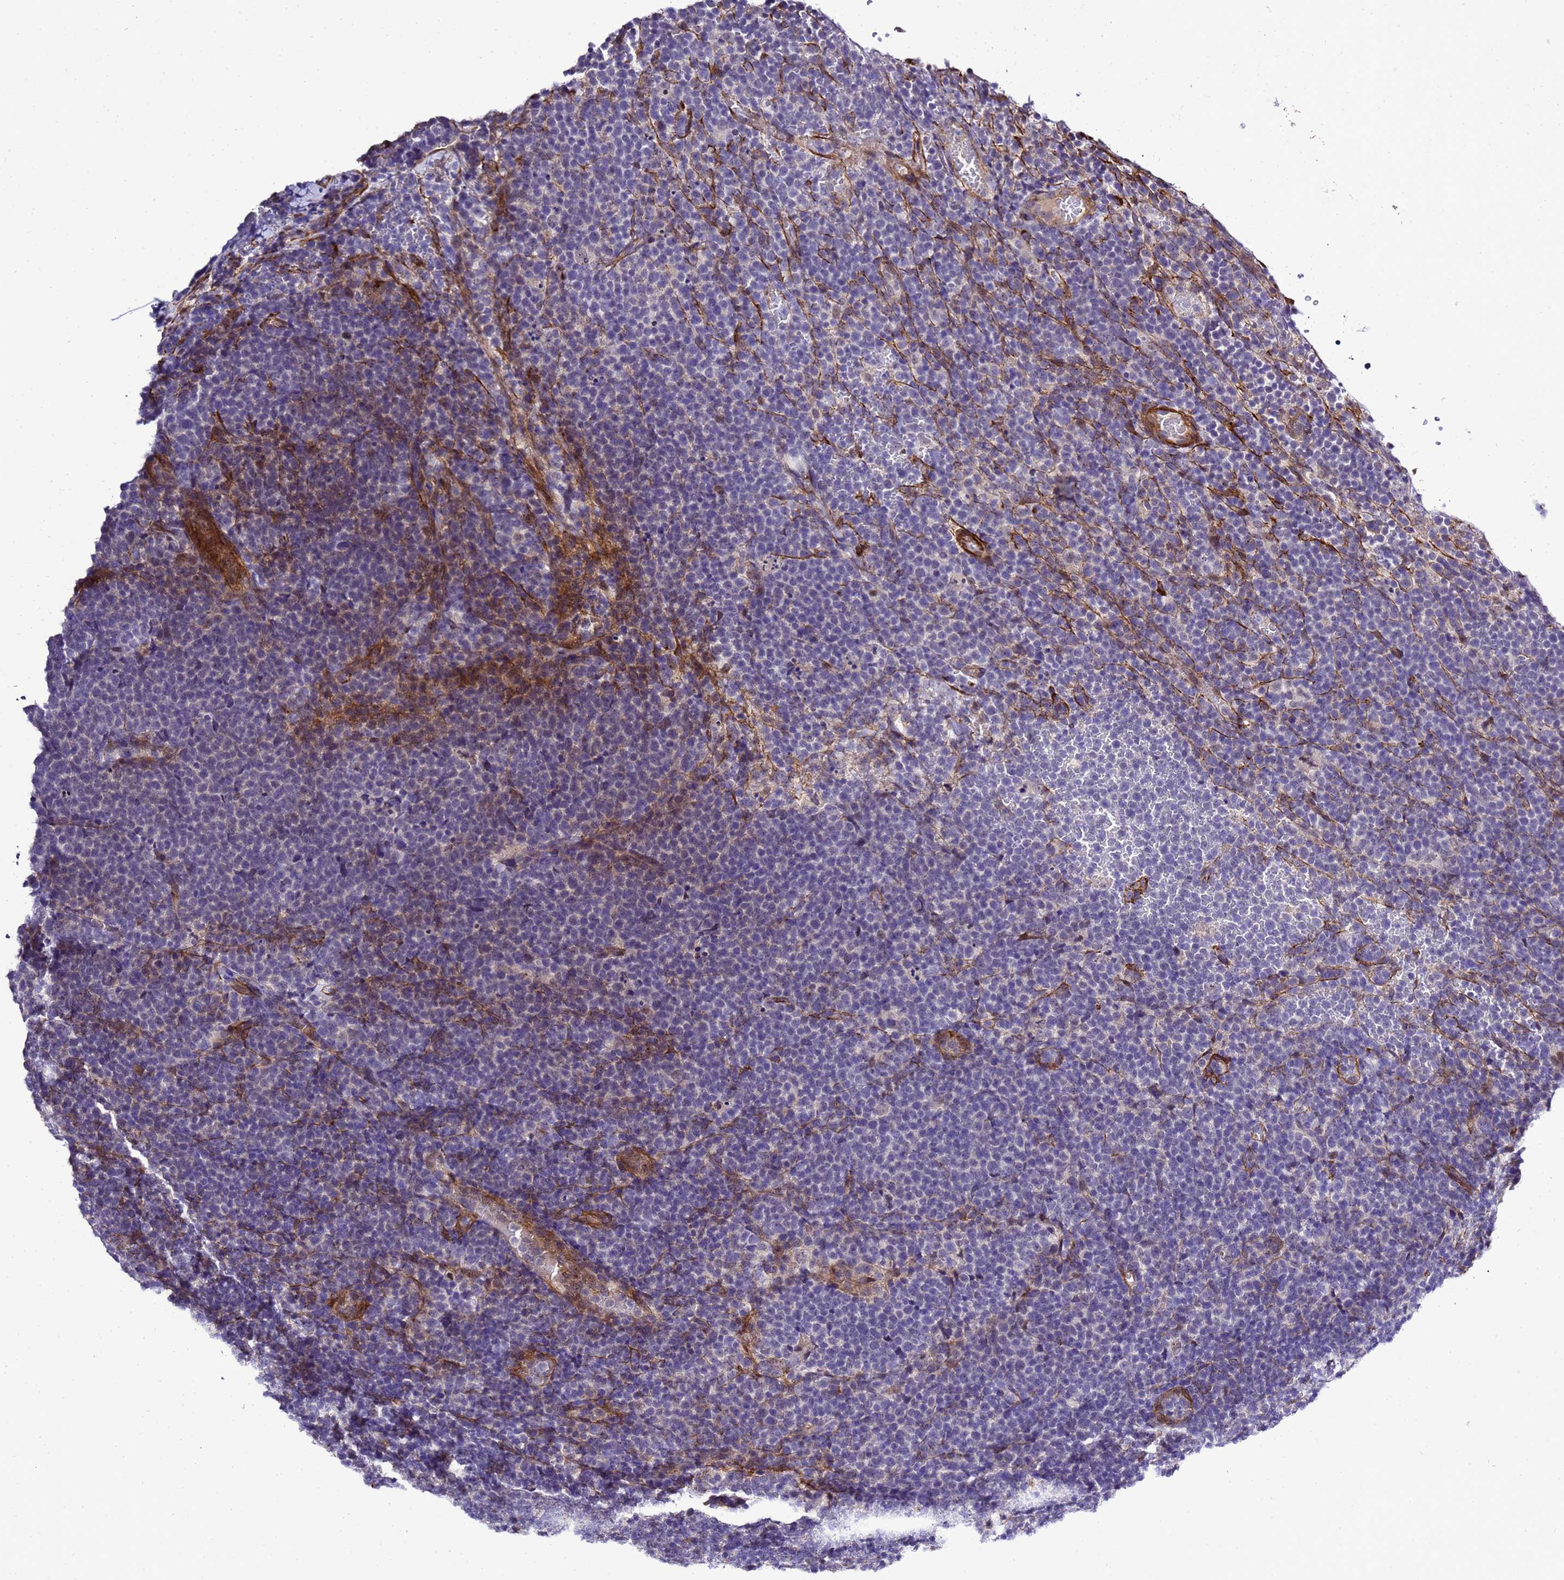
{"staining": {"intensity": "negative", "quantity": "none", "location": "none"}, "tissue": "lymphoma", "cell_type": "Tumor cells", "image_type": "cancer", "snomed": [{"axis": "morphology", "description": "Malignant lymphoma, non-Hodgkin's type, High grade"}, {"axis": "topography", "description": "Lymph node"}], "caption": "Micrograph shows no significant protein staining in tumor cells of high-grade malignant lymphoma, non-Hodgkin's type.", "gene": "GZF1", "patient": {"sex": "male", "age": 61}}